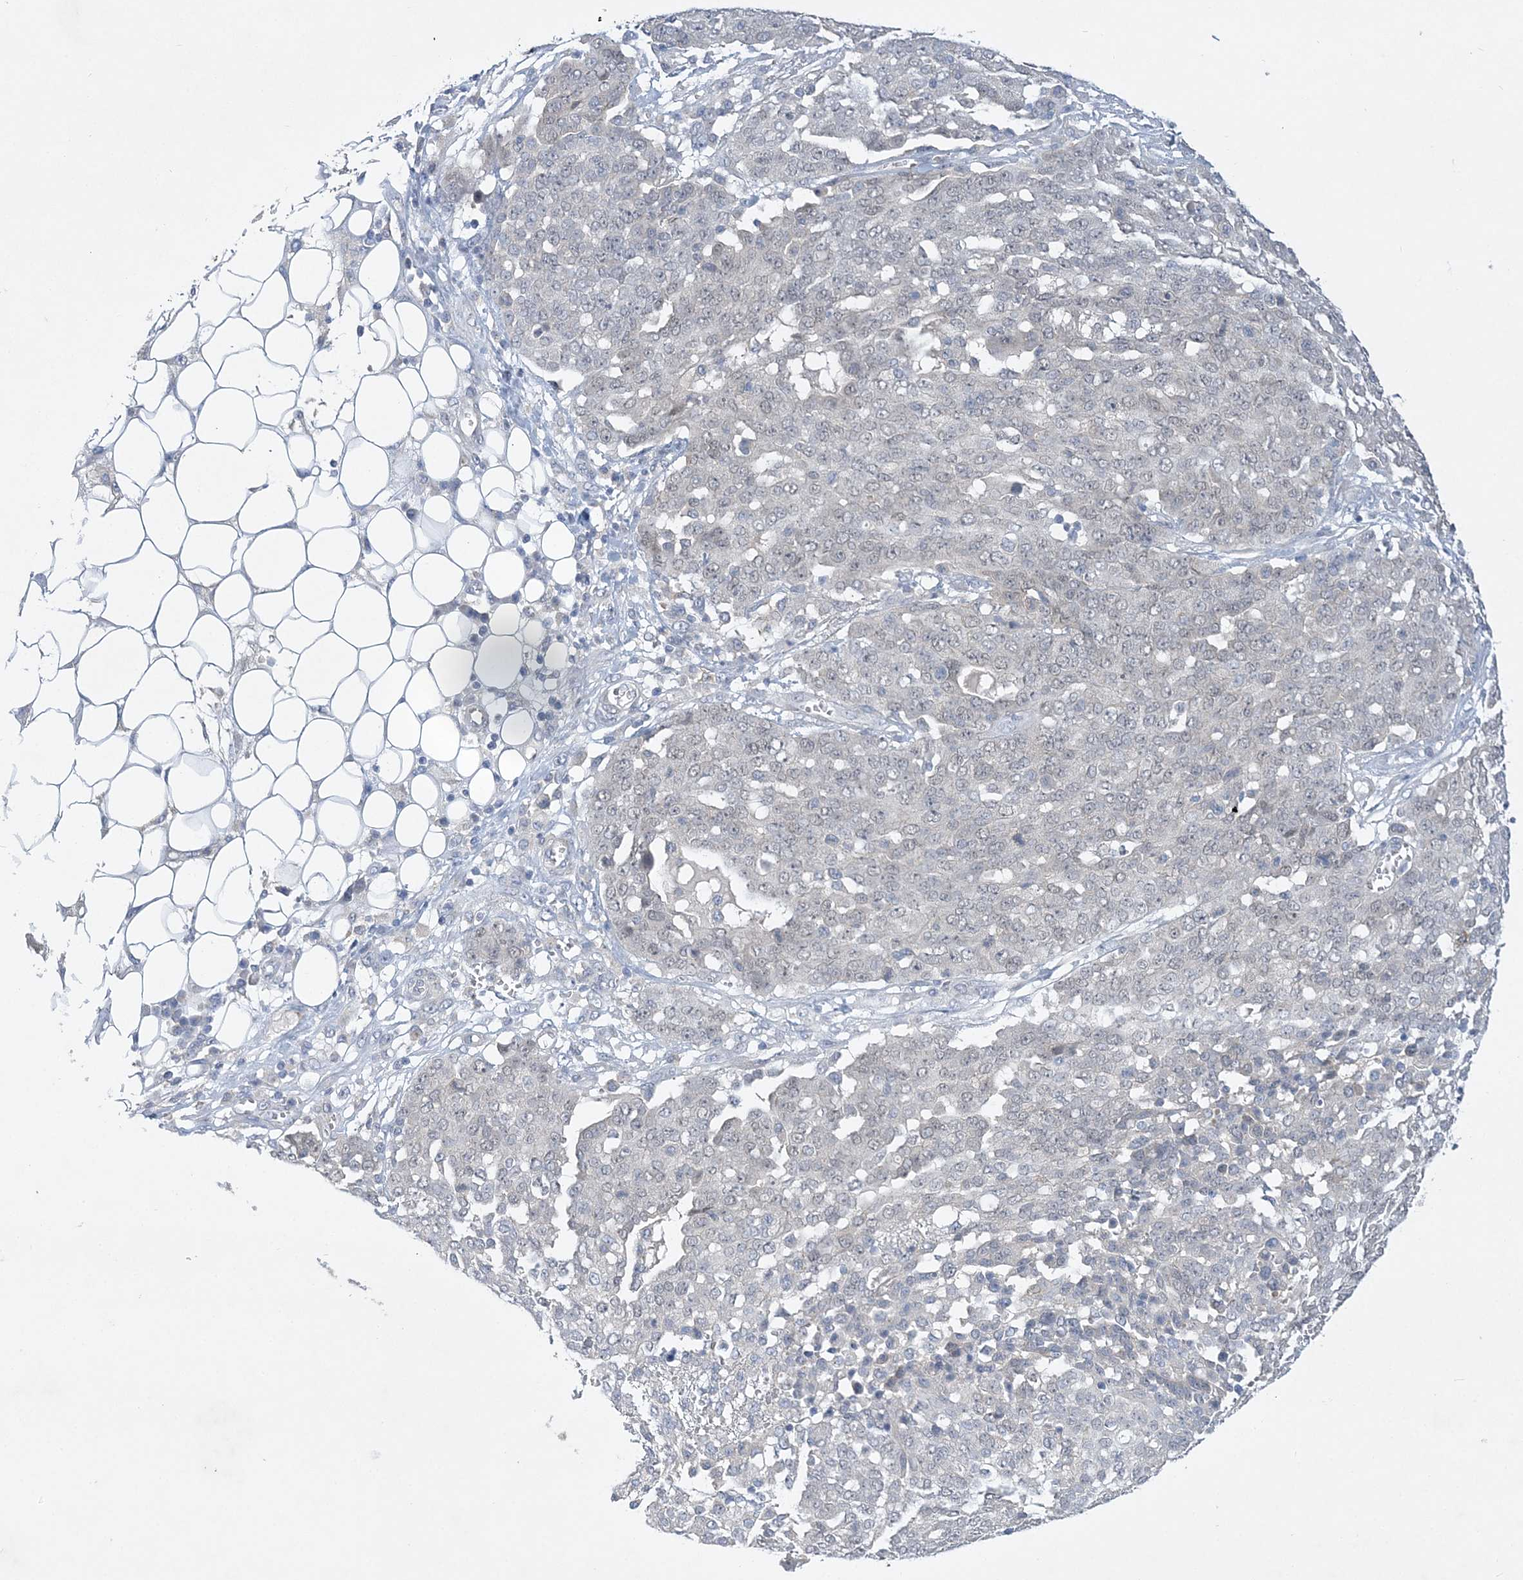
{"staining": {"intensity": "negative", "quantity": "none", "location": "none"}, "tissue": "ovarian cancer", "cell_type": "Tumor cells", "image_type": "cancer", "snomed": [{"axis": "morphology", "description": "Cystadenocarcinoma, serous, NOS"}, {"axis": "topography", "description": "Soft tissue"}, {"axis": "topography", "description": "Ovary"}], "caption": "Immunohistochemistry (IHC) histopathology image of human ovarian serous cystadenocarcinoma stained for a protein (brown), which shows no positivity in tumor cells.", "gene": "ANKRD35", "patient": {"sex": "female", "age": 57}}